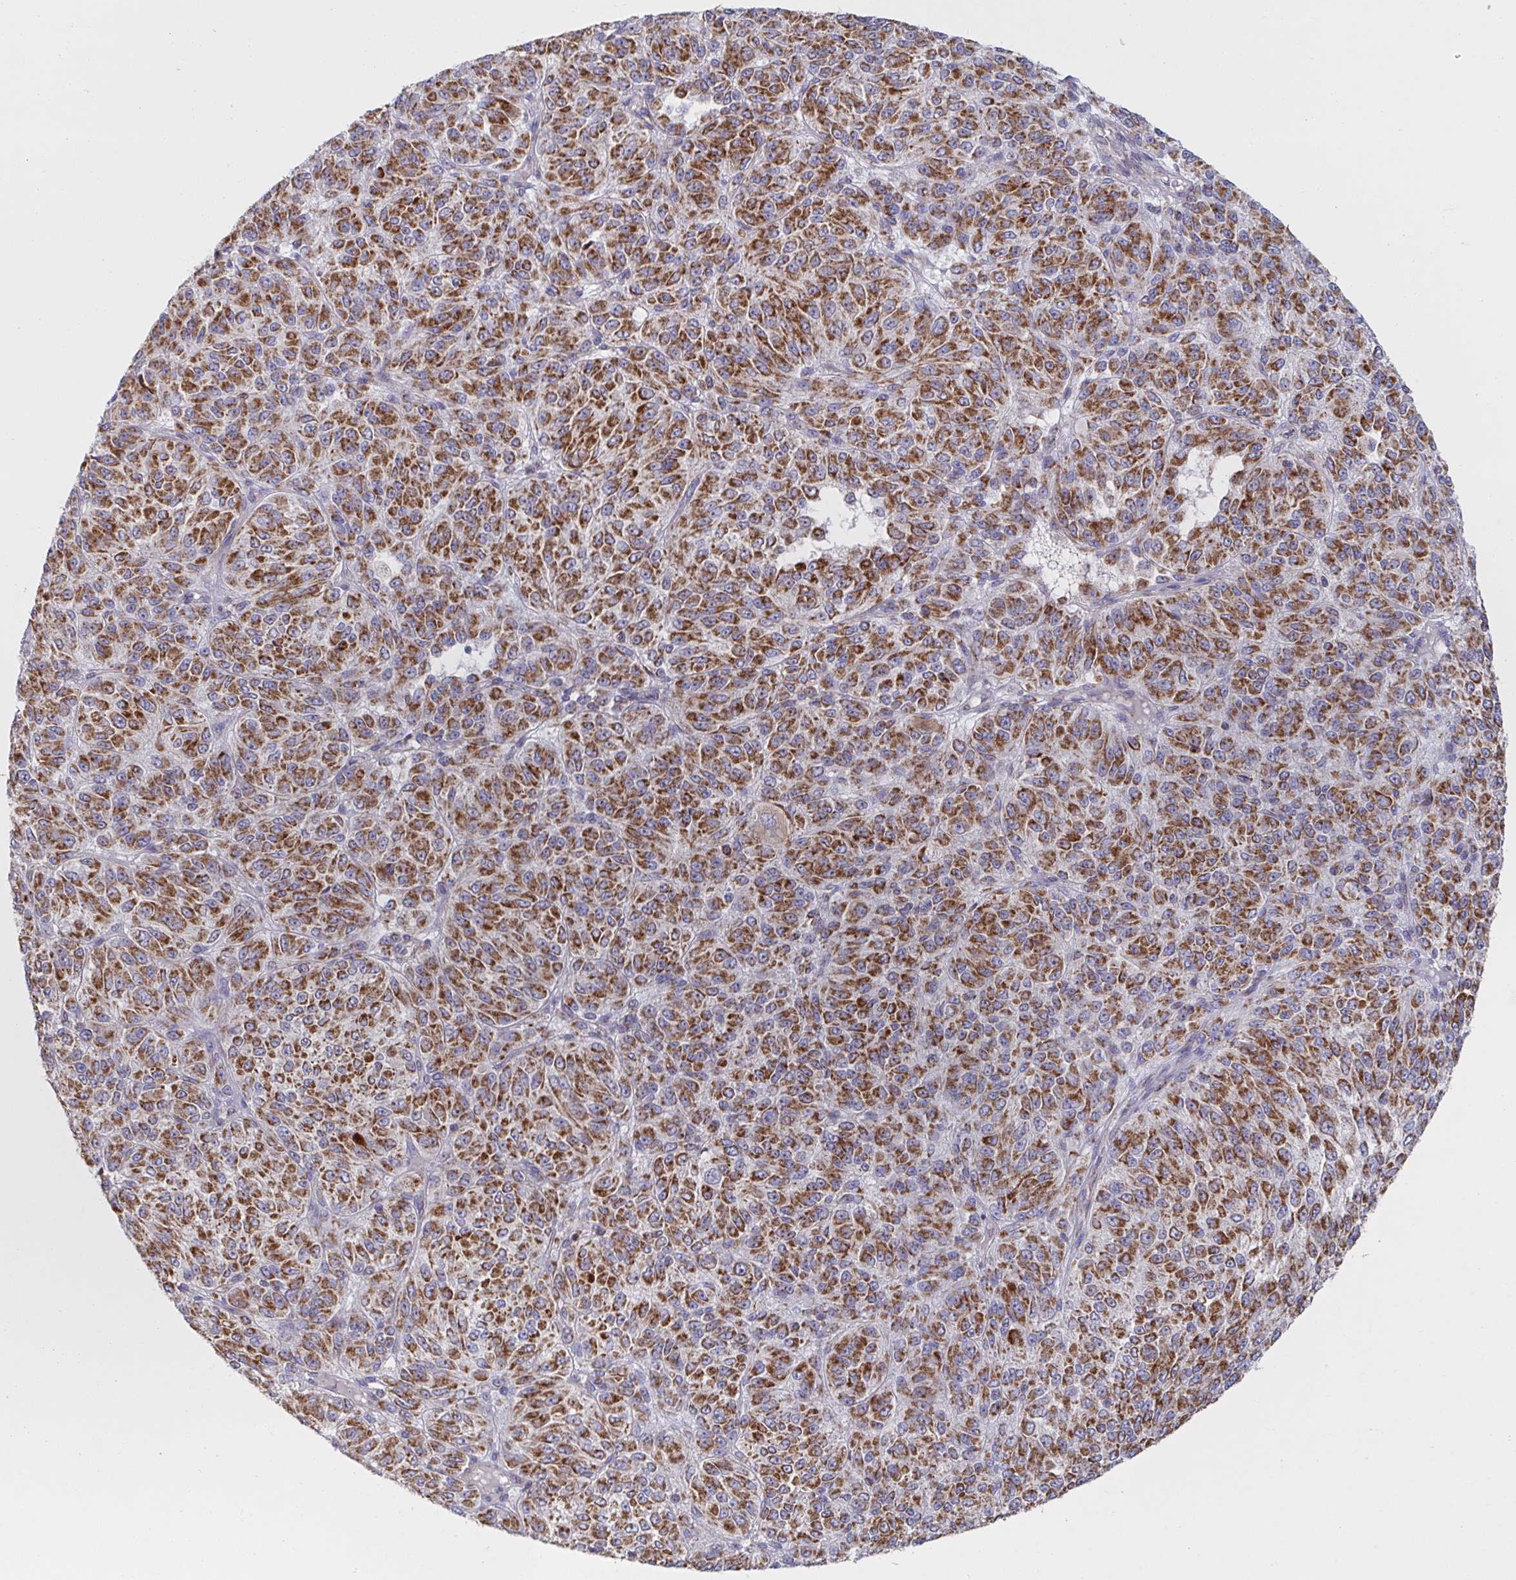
{"staining": {"intensity": "strong", "quantity": ">75%", "location": "cytoplasmic/membranous"}, "tissue": "melanoma", "cell_type": "Tumor cells", "image_type": "cancer", "snomed": [{"axis": "morphology", "description": "Malignant melanoma, Metastatic site"}, {"axis": "topography", "description": "Brain"}], "caption": "The histopathology image displays immunohistochemical staining of malignant melanoma (metastatic site). There is strong cytoplasmic/membranous positivity is identified in about >75% of tumor cells. (brown staining indicates protein expression, while blue staining denotes nuclei).", "gene": "NDUFA7", "patient": {"sex": "female", "age": 56}}